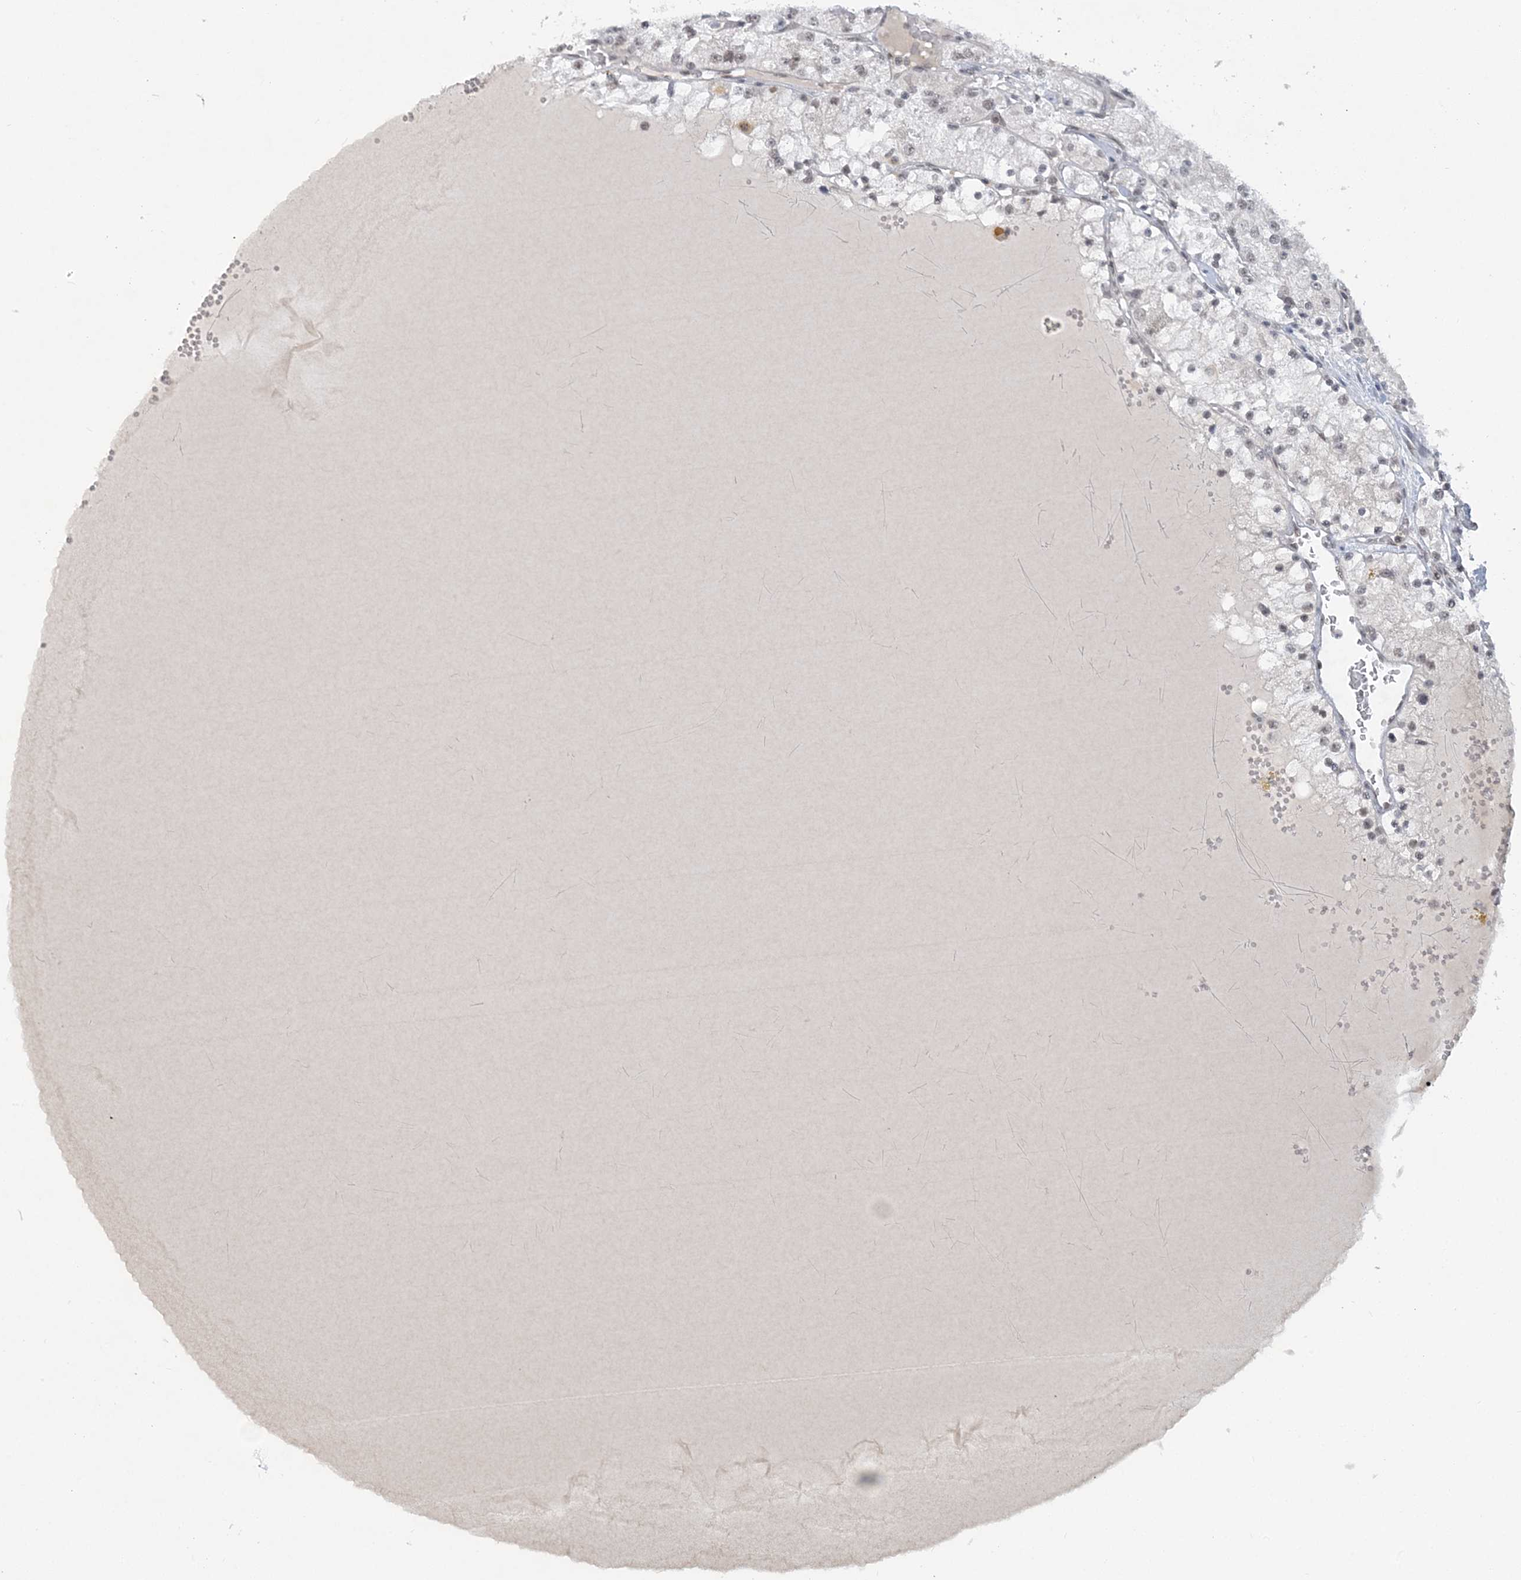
{"staining": {"intensity": "weak", "quantity": "<25%", "location": "nuclear"}, "tissue": "renal cancer", "cell_type": "Tumor cells", "image_type": "cancer", "snomed": [{"axis": "morphology", "description": "Adenocarcinoma, NOS"}, {"axis": "topography", "description": "Kidney"}], "caption": "Renal cancer (adenocarcinoma) stained for a protein using immunohistochemistry displays no staining tumor cells.", "gene": "KMT2D", "patient": {"sex": "male", "age": 80}}